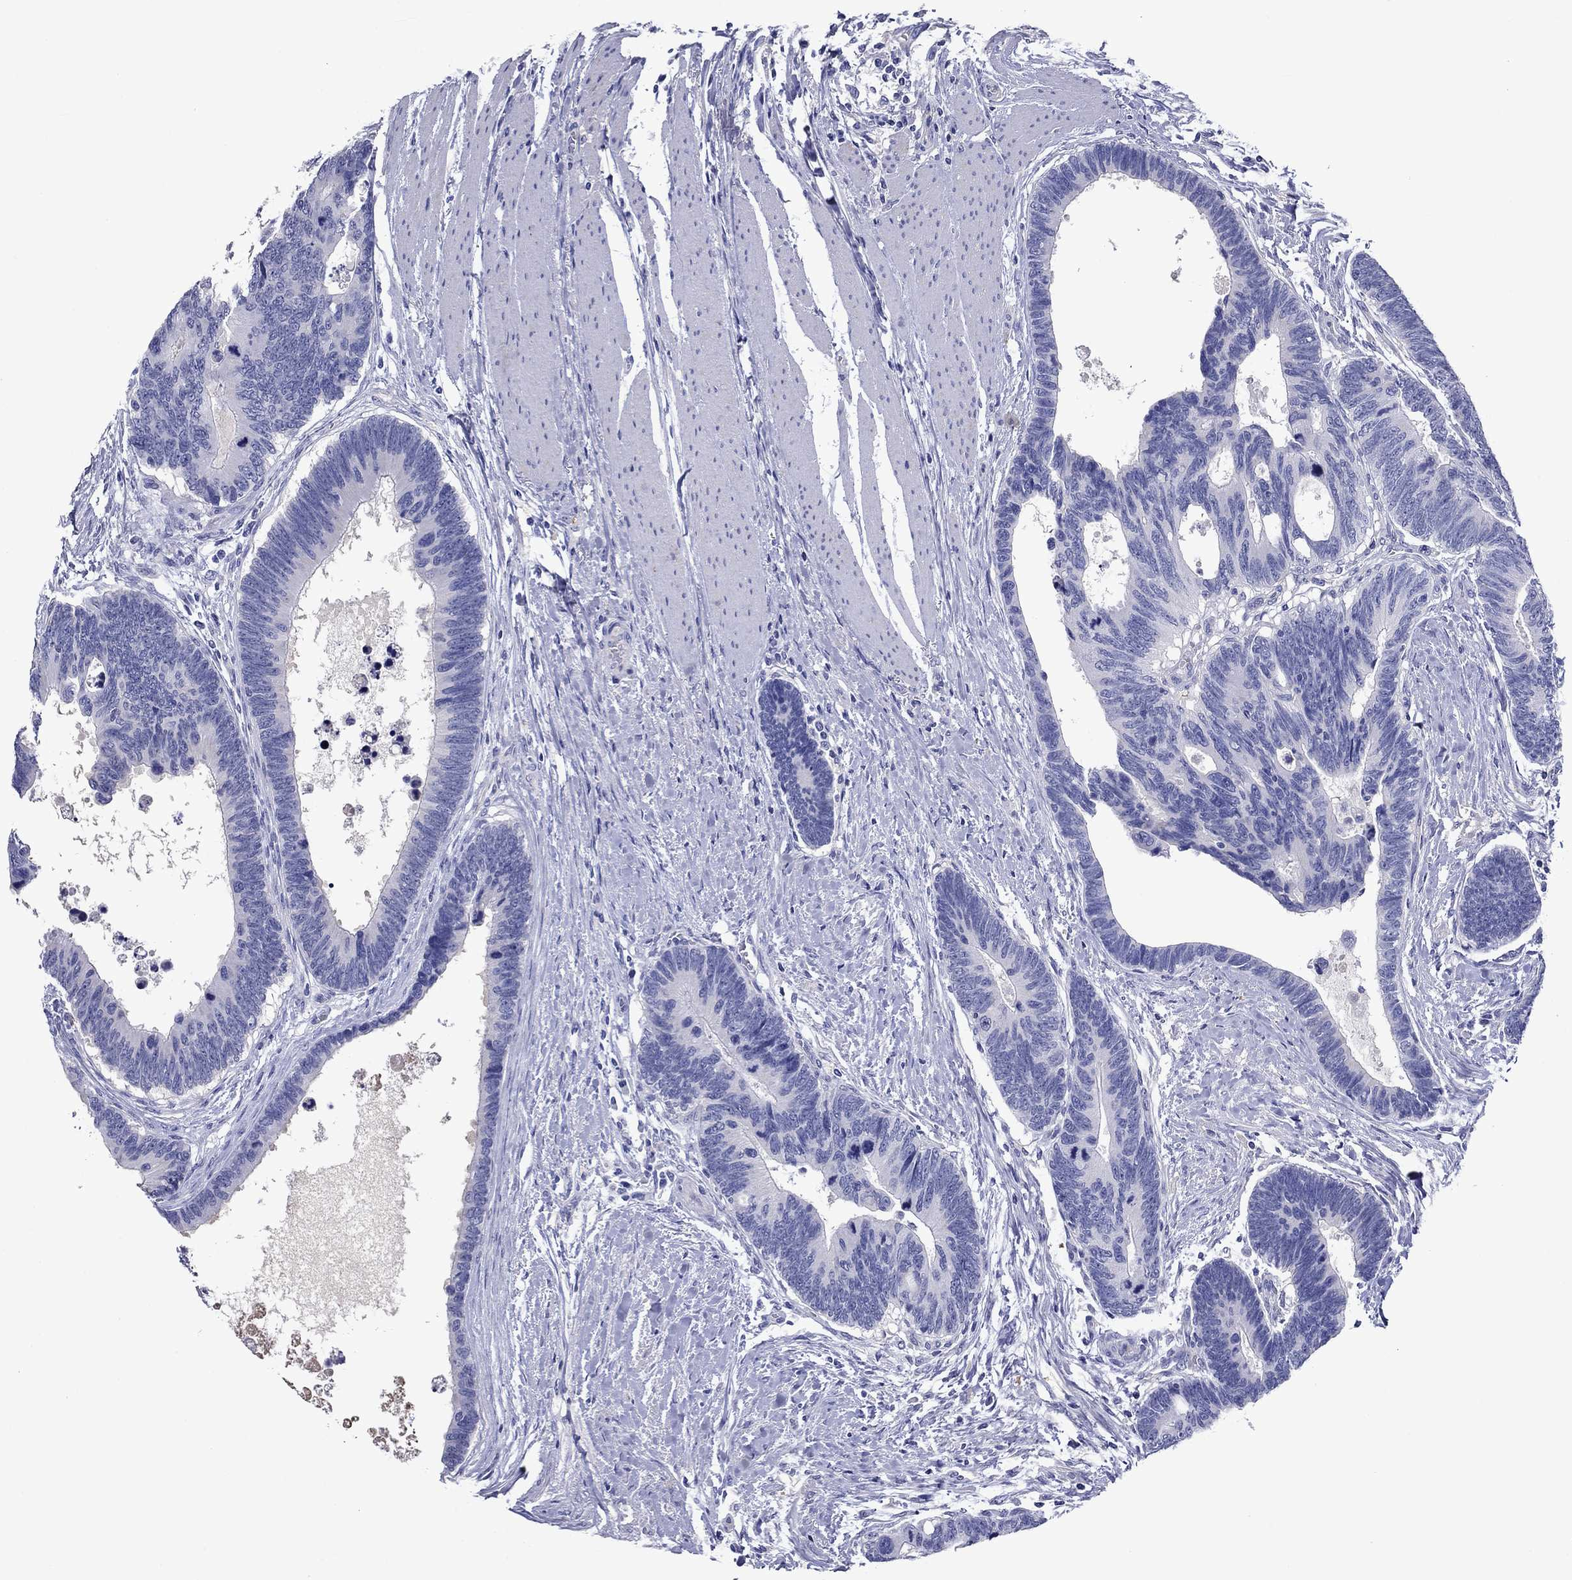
{"staining": {"intensity": "negative", "quantity": "none", "location": "none"}, "tissue": "colorectal cancer", "cell_type": "Tumor cells", "image_type": "cancer", "snomed": [{"axis": "morphology", "description": "Adenocarcinoma, NOS"}, {"axis": "topography", "description": "Colon"}], "caption": "High magnification brightfield microscopy of colorectal adenocarcinoma stained with DAB (brown) and counterstained with hematoxylin (blue): tumor cells show no significant positivity.", "gene": "CNDP1", "patient": {"sex": "female", "age": 77}}